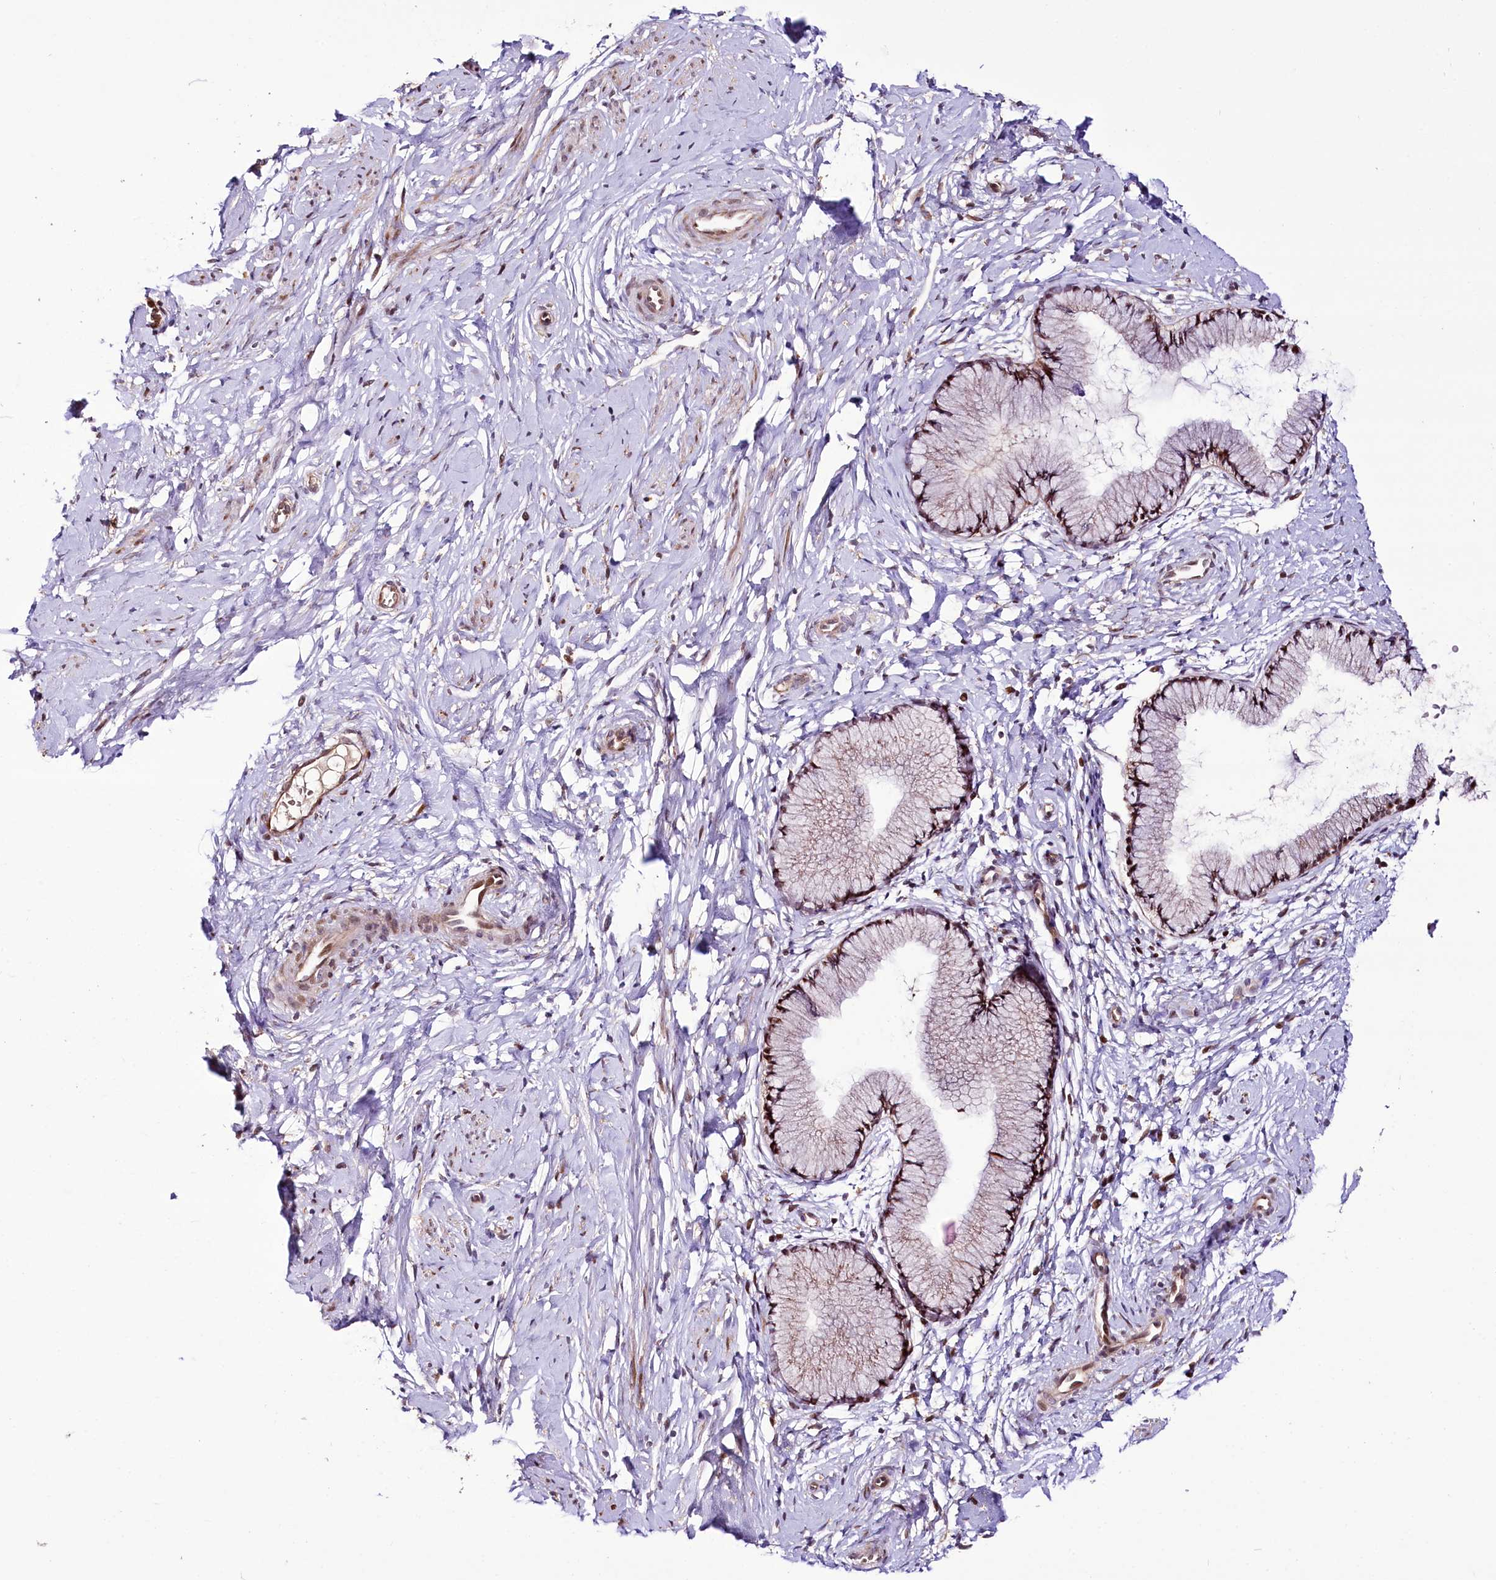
{"staining": {"intensity": "weak", "quantity": ">75%", "location": "nuclear"}, "tissue": "cervix", "cell_type": "Glandular cells", "image_type": "normal", "snomed": [{"axis": "morphology", "description": "Normal tissue, NOS"}, {"axis": "topography", "description": "Cervix"}], "caption": "There is low levels of weak nuclear positivity in glandular cells of normal cervix, as demonstrated by immunohistochemical staining (brown color).", "gene": "CUTC", "patient": {"sex": "female", "age": 33}}